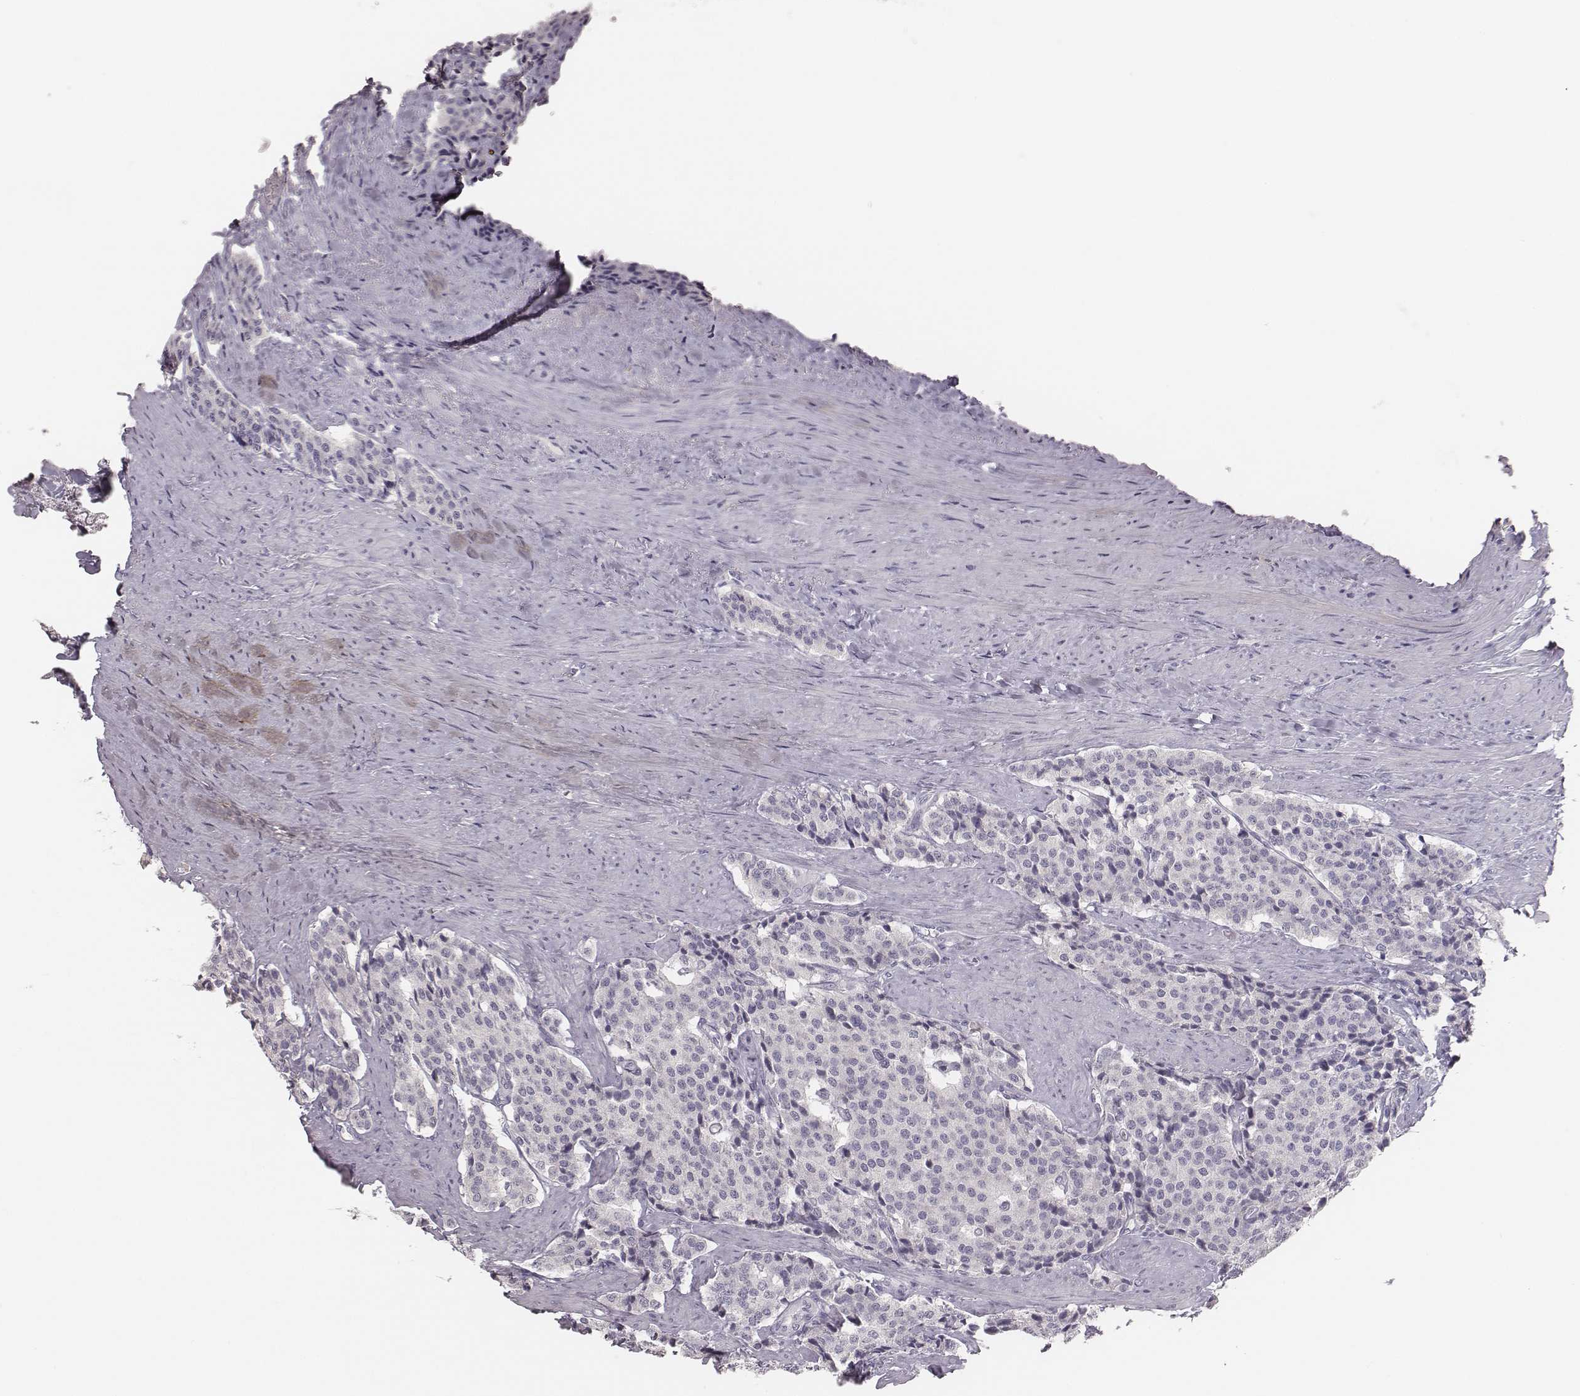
{"staining": {"intensity": "negative", "quantity": "none", "location": "none"}, "tissue": "carcinoid", "cell_type": "Tumor cells", "image_type": "cancer", "snomed": [{"axis": "morphology", "description": "Carcinoid, malignant, NOS"}, {"axis": "topography", "description": "Small intestine"}], "caption": "This is an immunohistochemistry (IHC) photomicrograph of carcinoid. There is no positivity in tumor cells.", "gene": "MYH6", "patient": {"sex": "female", "age": 58}}